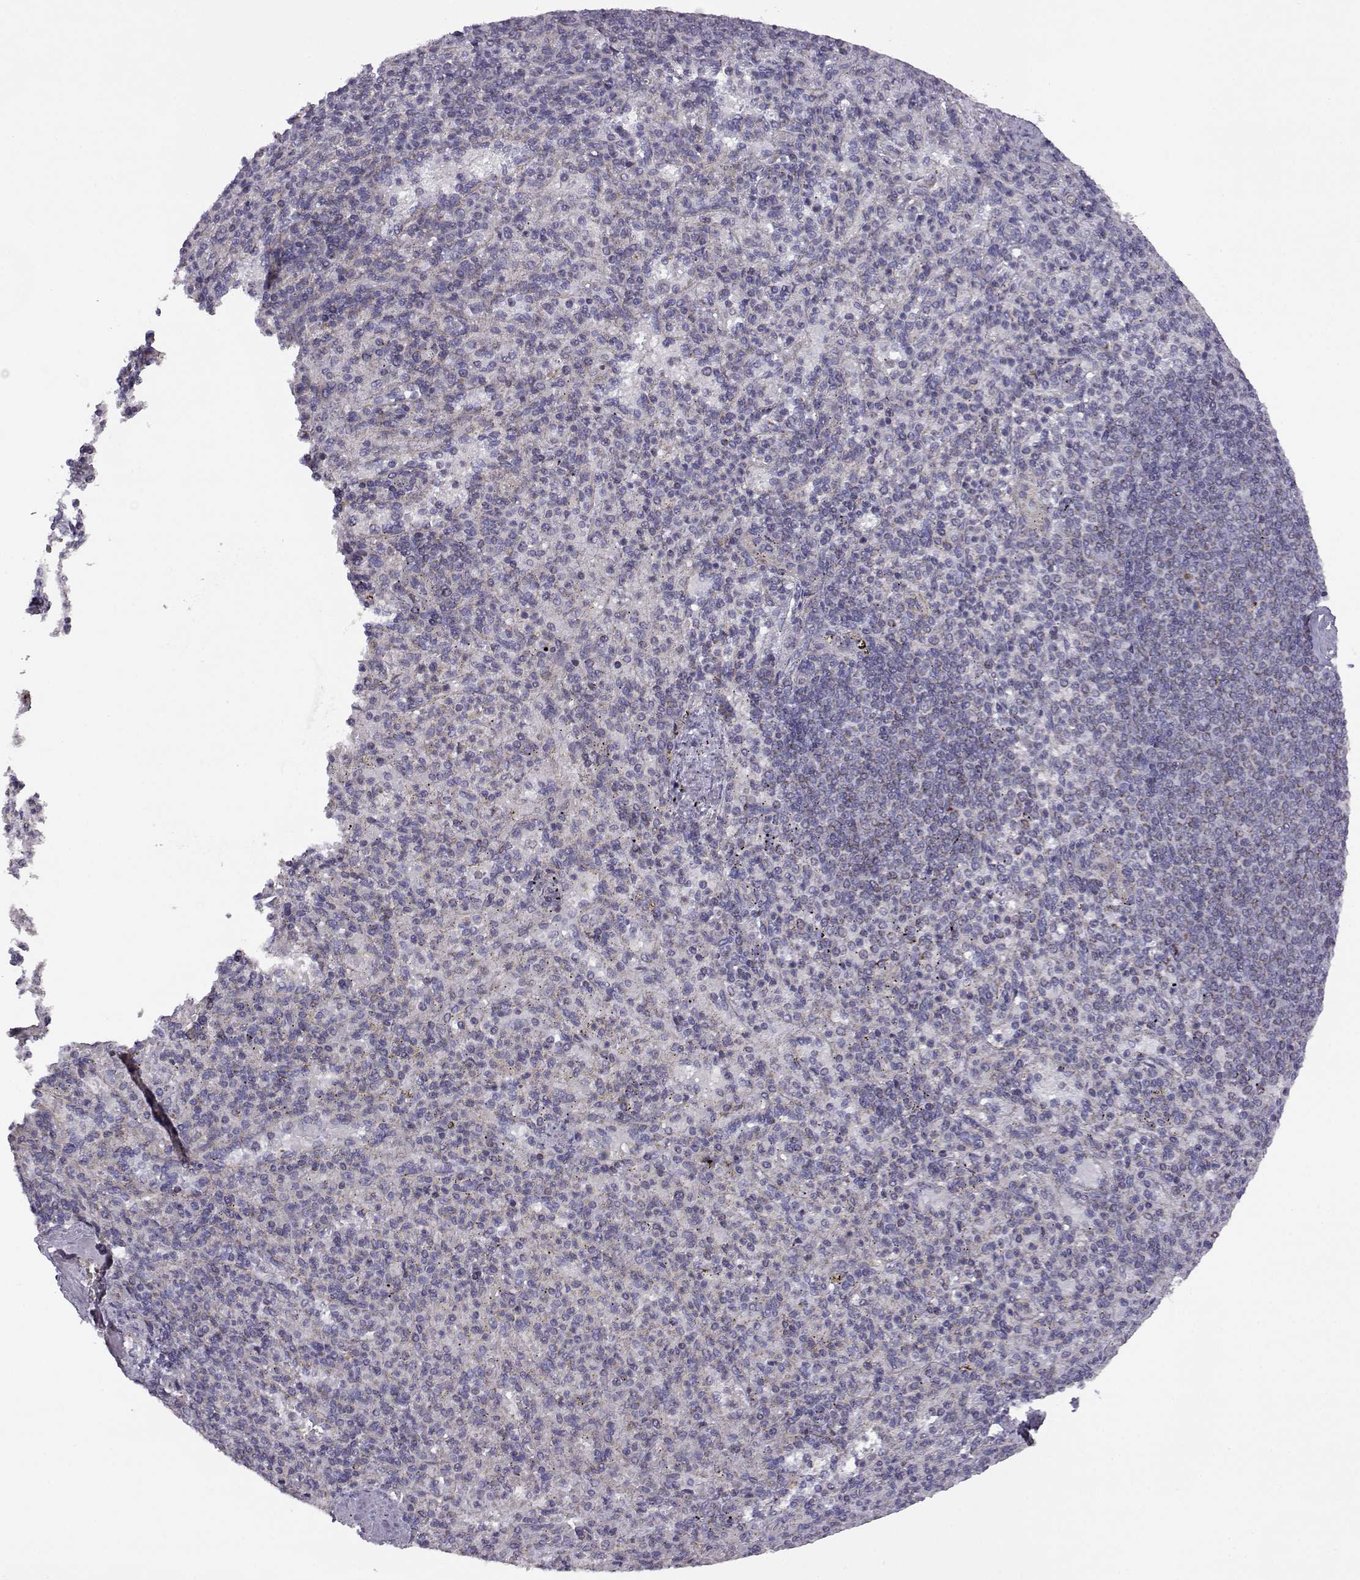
{"staining": {"intensity": "weak", "quantity": "<25%", "location": "cytoplasmic/membranous"}, "tissue": "spleen", "cell_type": "Cells in red pulp", "image_type": "normal", "snomed": [{"axis": "morphology", "description": "Normal tissue, NOS"}, {"axis": "topography", "description": "Spleen"}], "caption": "This is an immunohistochemistry (IHC) image of unremarkable spleen. There is no positivity in cells in red pulp.", "gene": "DDC", "patient": {"sex": "female", "age": 74}}